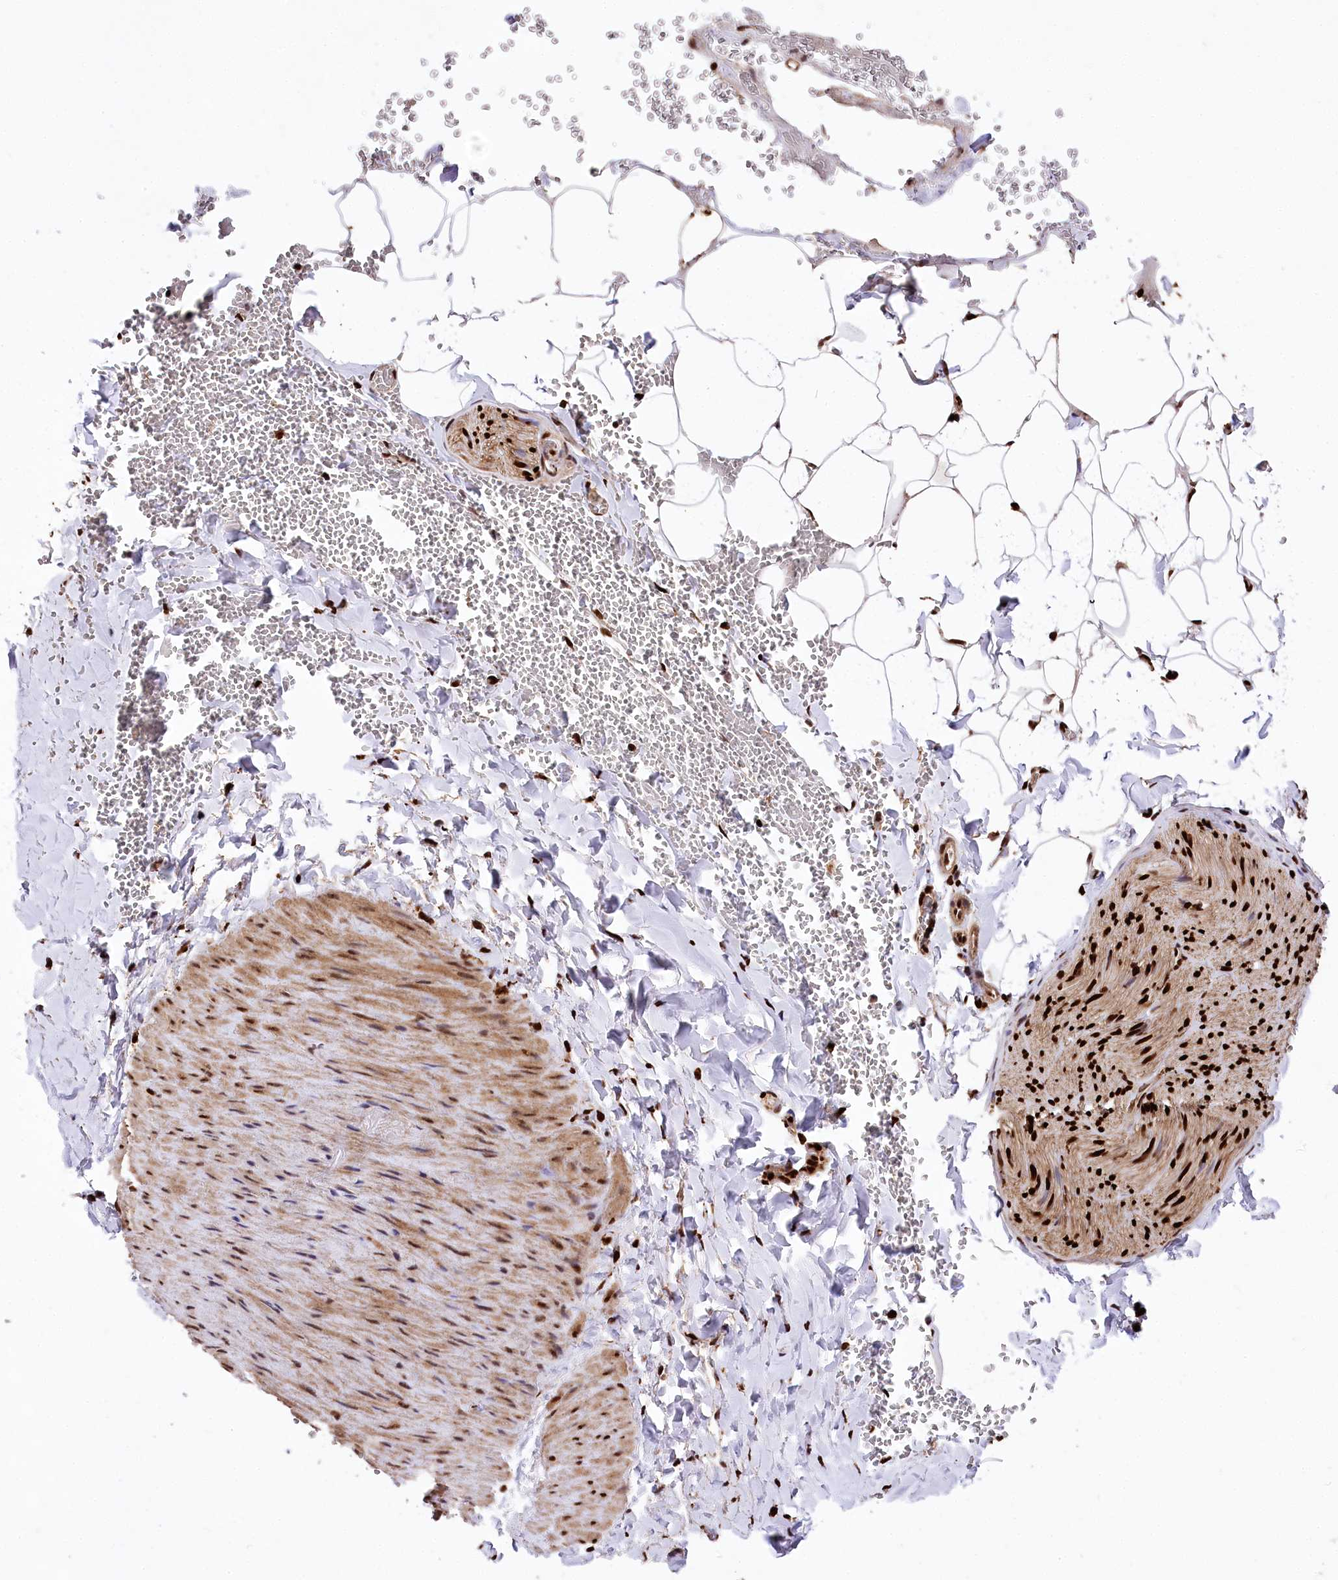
{"staining": {"intensity": "strong", "quantity": ">75%", "location": "nuclear"}, "tissue": "adipose tissue", "cell_type": "Adipocytes", "image_type": "normal", "snomed": [{"axis": "morphology", "description": "Normal tissue, NOS"}, {"axis": "topography", "description": "Gallbladder"}, {"axis": "topography", "description": "Peripheral nerve tissue"}], "caption": "Strong nuclear positivity for a protein is identified in approximately >75% of adipocytes of normal adipose tissue using immunohistochemistry.", "gene": "FIGN", "patient": {"sex": "male", "age": 38}}